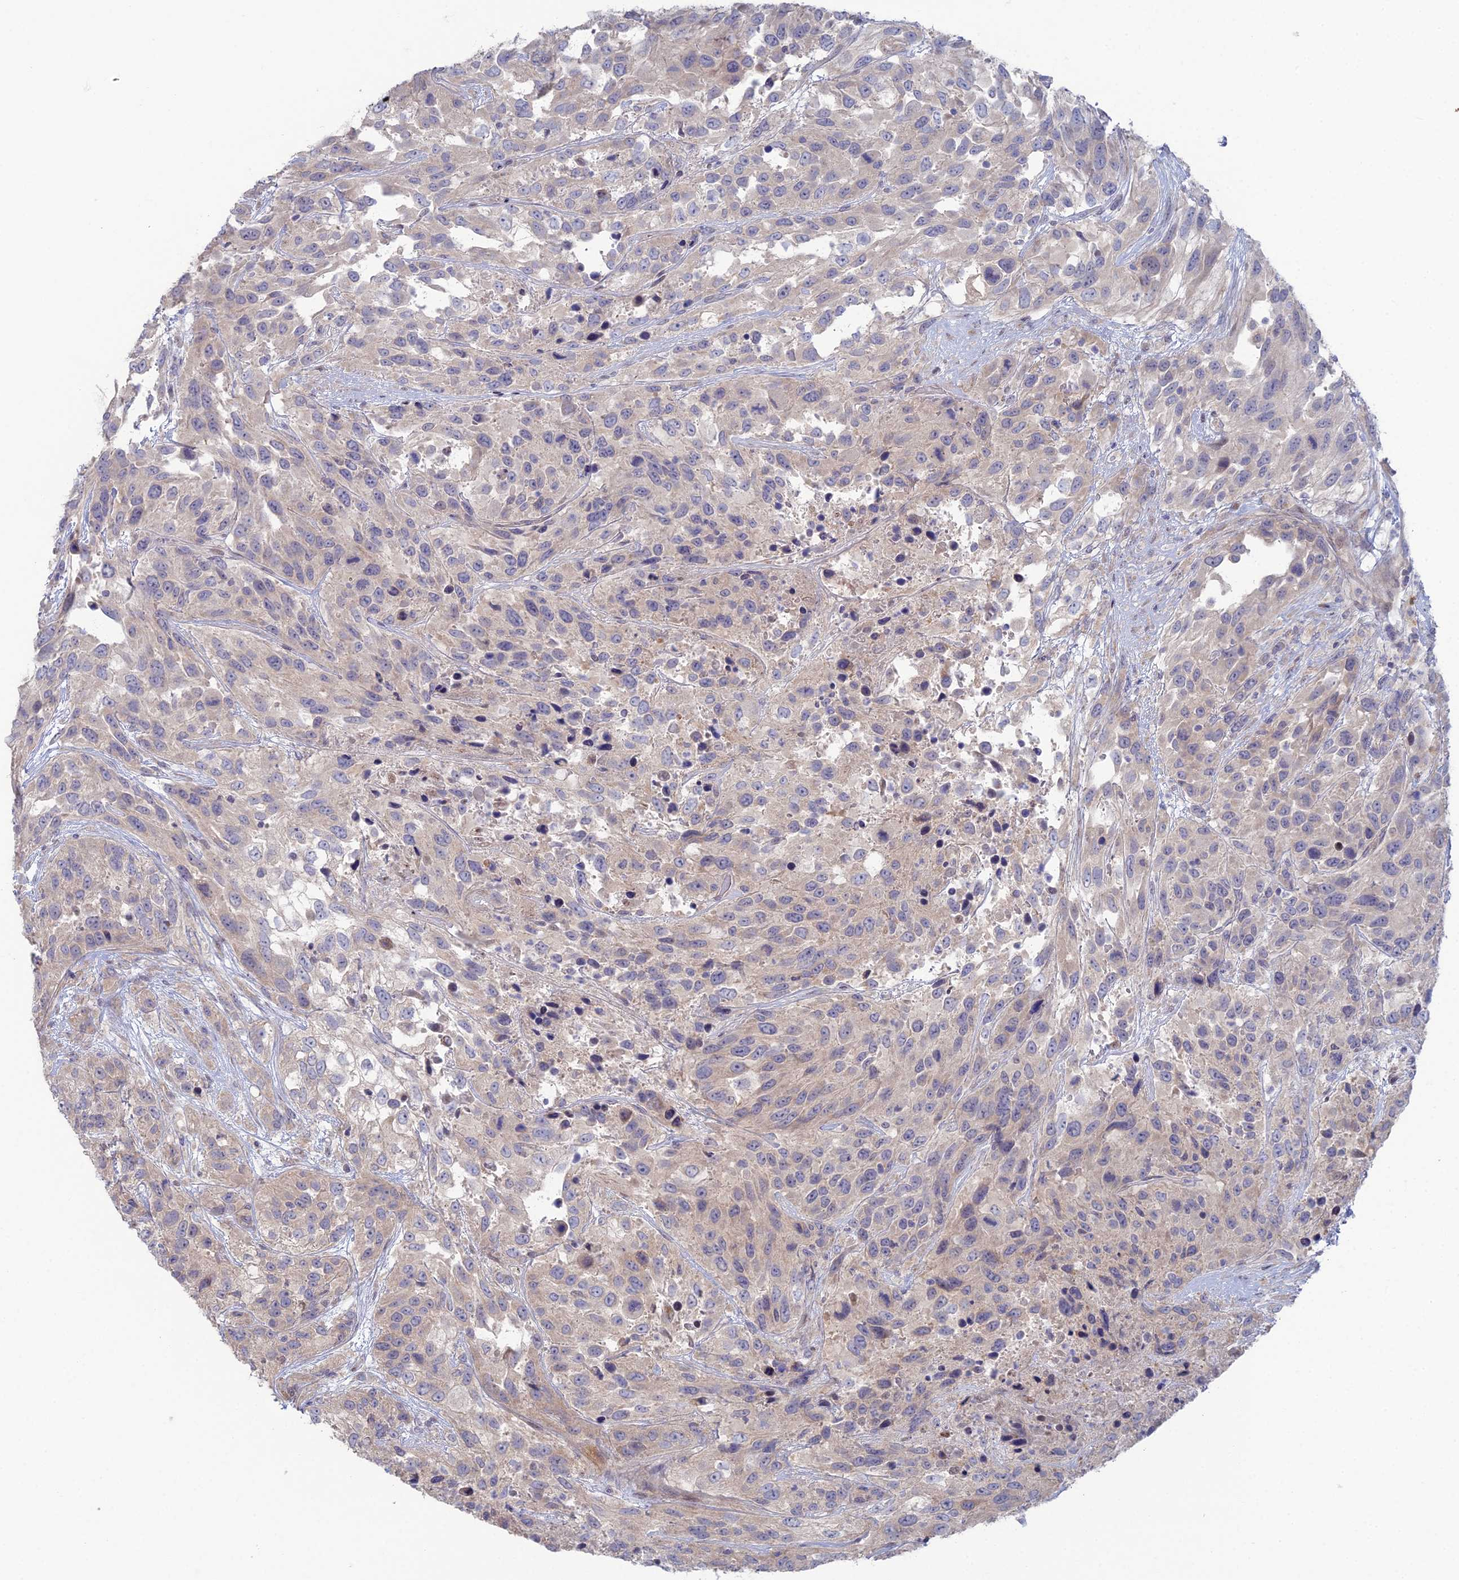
{"staining": {"intensity": "weak", "quantity": "25%-75%", "location": "cytoplasmic/membranous"}, "tissue": "urothelial cancer", "cell_type": "Tumor cells", "image_type": "cancer", "snomed": [{"axis": "morphology", "description": "Urothelial carcinoma, High grade"}, {"axis": "topography", "description": "Urinary bladder"}], "caption": "A high-resolution micrograph shows immunohistochemistry (IHC) staining of urothelial cancer, which exhibits weak cytoplasmic/membranous expression in about 25%-75% of tumor cells. The staining was performed using DAB to visualize the protein expression in brown, while the nuclei were stained in blue with hematoxylin (Magnification: 20x).", "gene": "ARL16", "patient": {"sex": "female", "age": 70}}